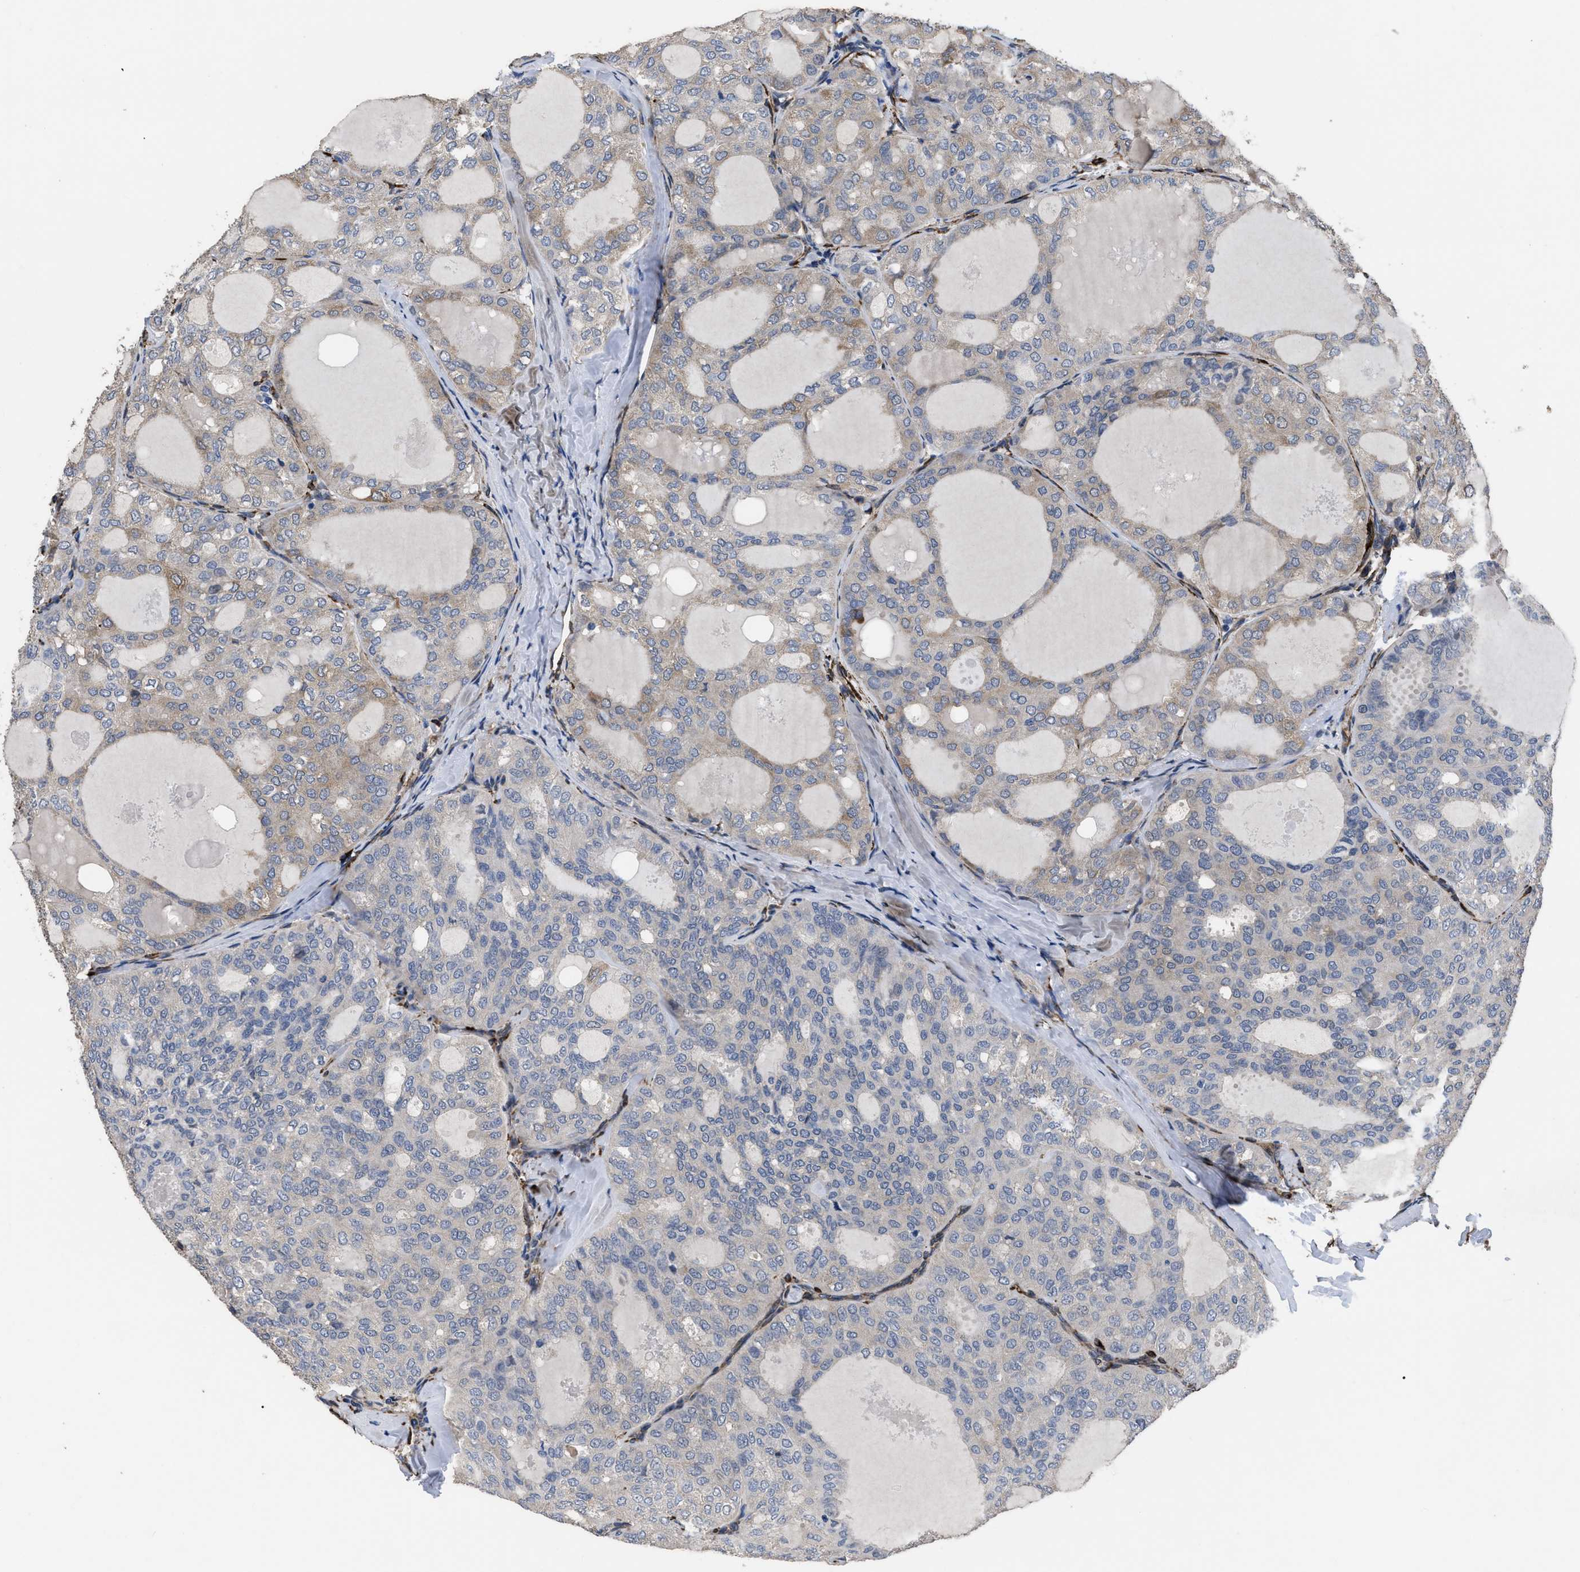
{"staining": {"intensity": "negative", "quantity": "none", "location": "none"}, "tissue": "thyroid cancer", "cell_type": "Tumor cells", "image_type": "cancer", "snomed": [{"axis": "morphology", "description": "Follicular adenoma carcinoma, NOS"}, {"axis": "topography", "description": "Thyroid gland"}], "caption": "Immunohistochemistry (IHC) of follicular adenoma carcinoma (thyroid) shows no expression in tumor cells.", "gene": "SQLE", "patient": {"sex": "male", "age": 75}}